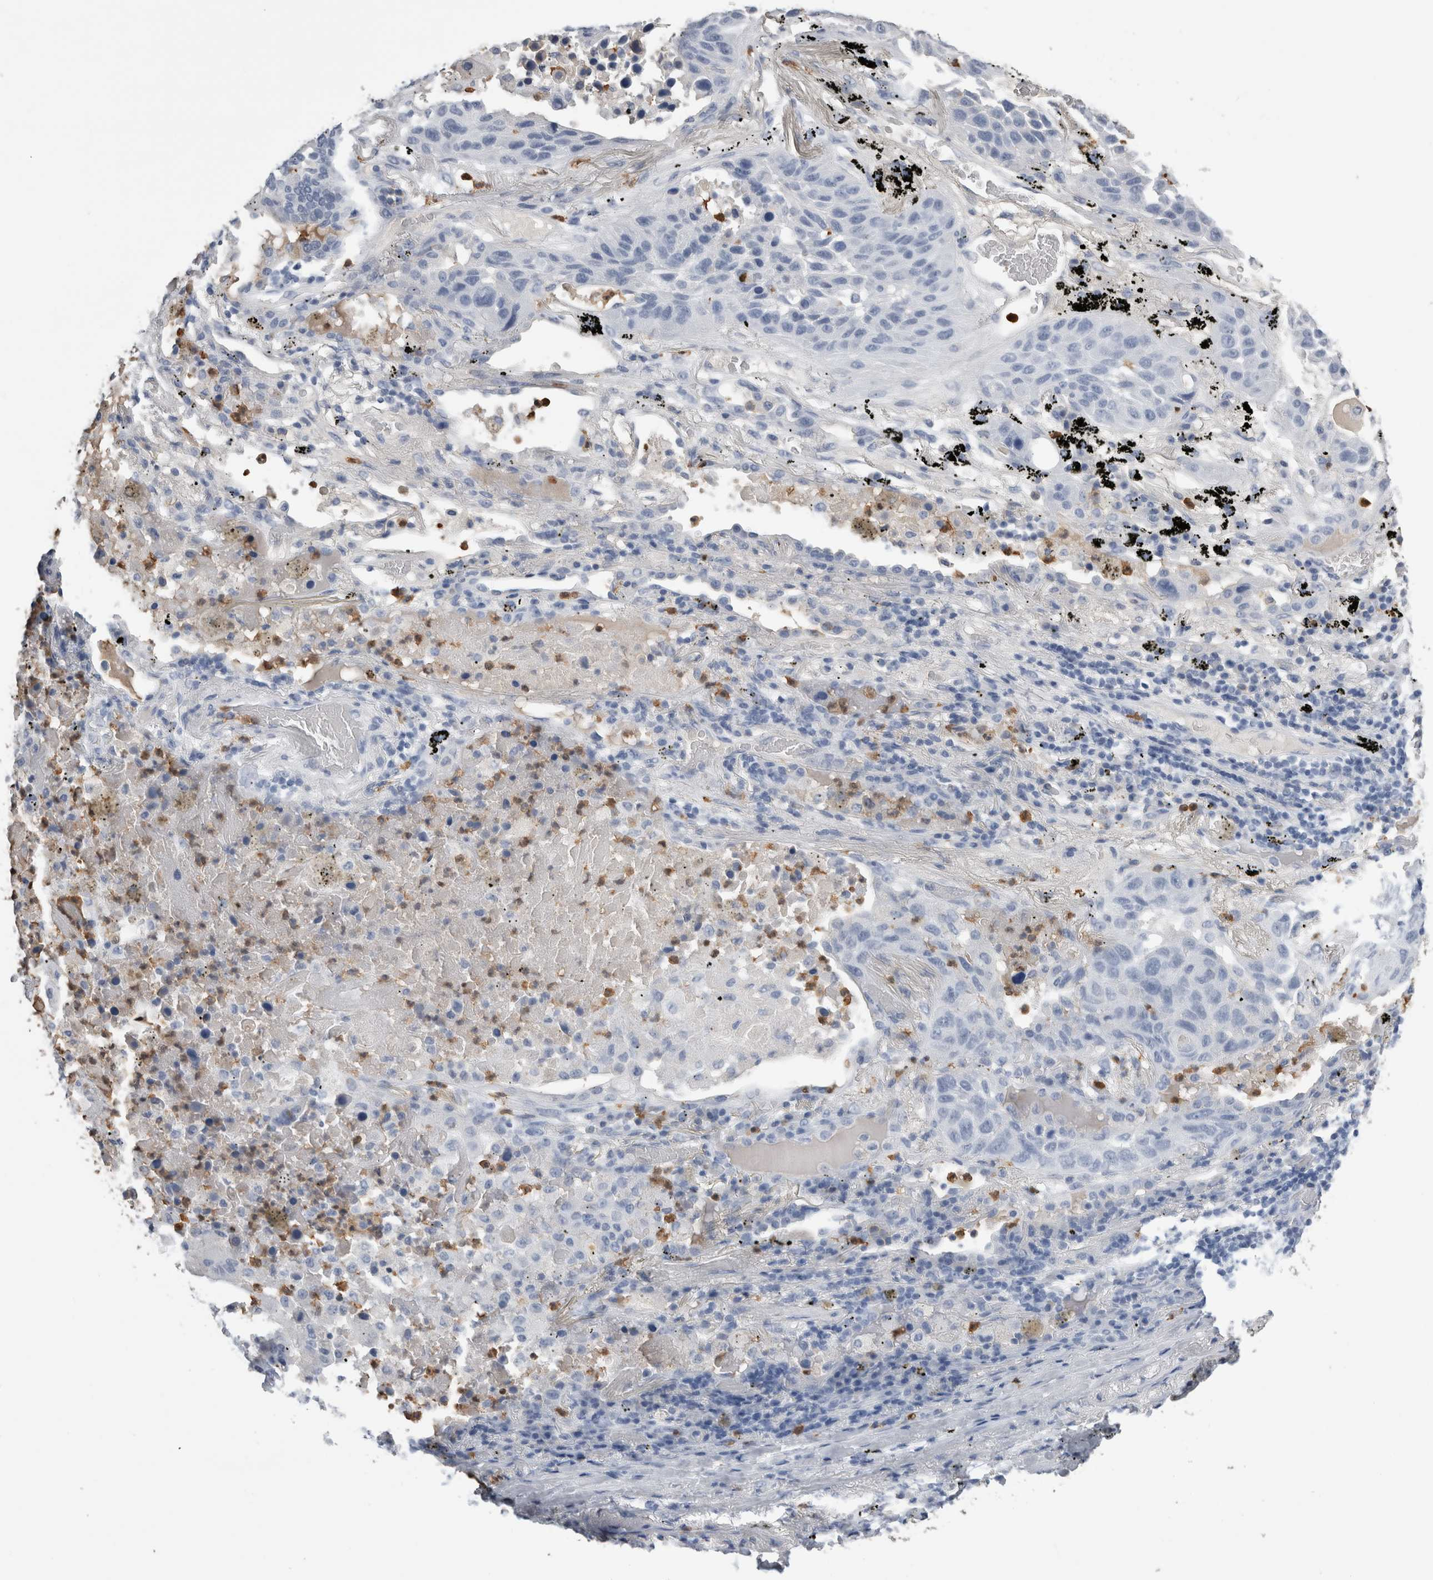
{"staining": {"intensity": "negative", "quantity": "none", "location": "none"}, "tissue": "lung cancer", "cell_type": "Tumor cells", "image_type": "cancer", "snomed": [{"axis": "morphology", "description": "Squamous cell carcinoma, NOS"}, {"axis": "topography", "description": "Lung"}], "caption": "Squamous cell carcinoma (lung) was stained to show a protein in brown. There is no significant staining in tumor cells. (IHC, brightfield microscopy, high magnification).", "gene": "S100A12", "patient": {"sex": "male", "age": 57}}